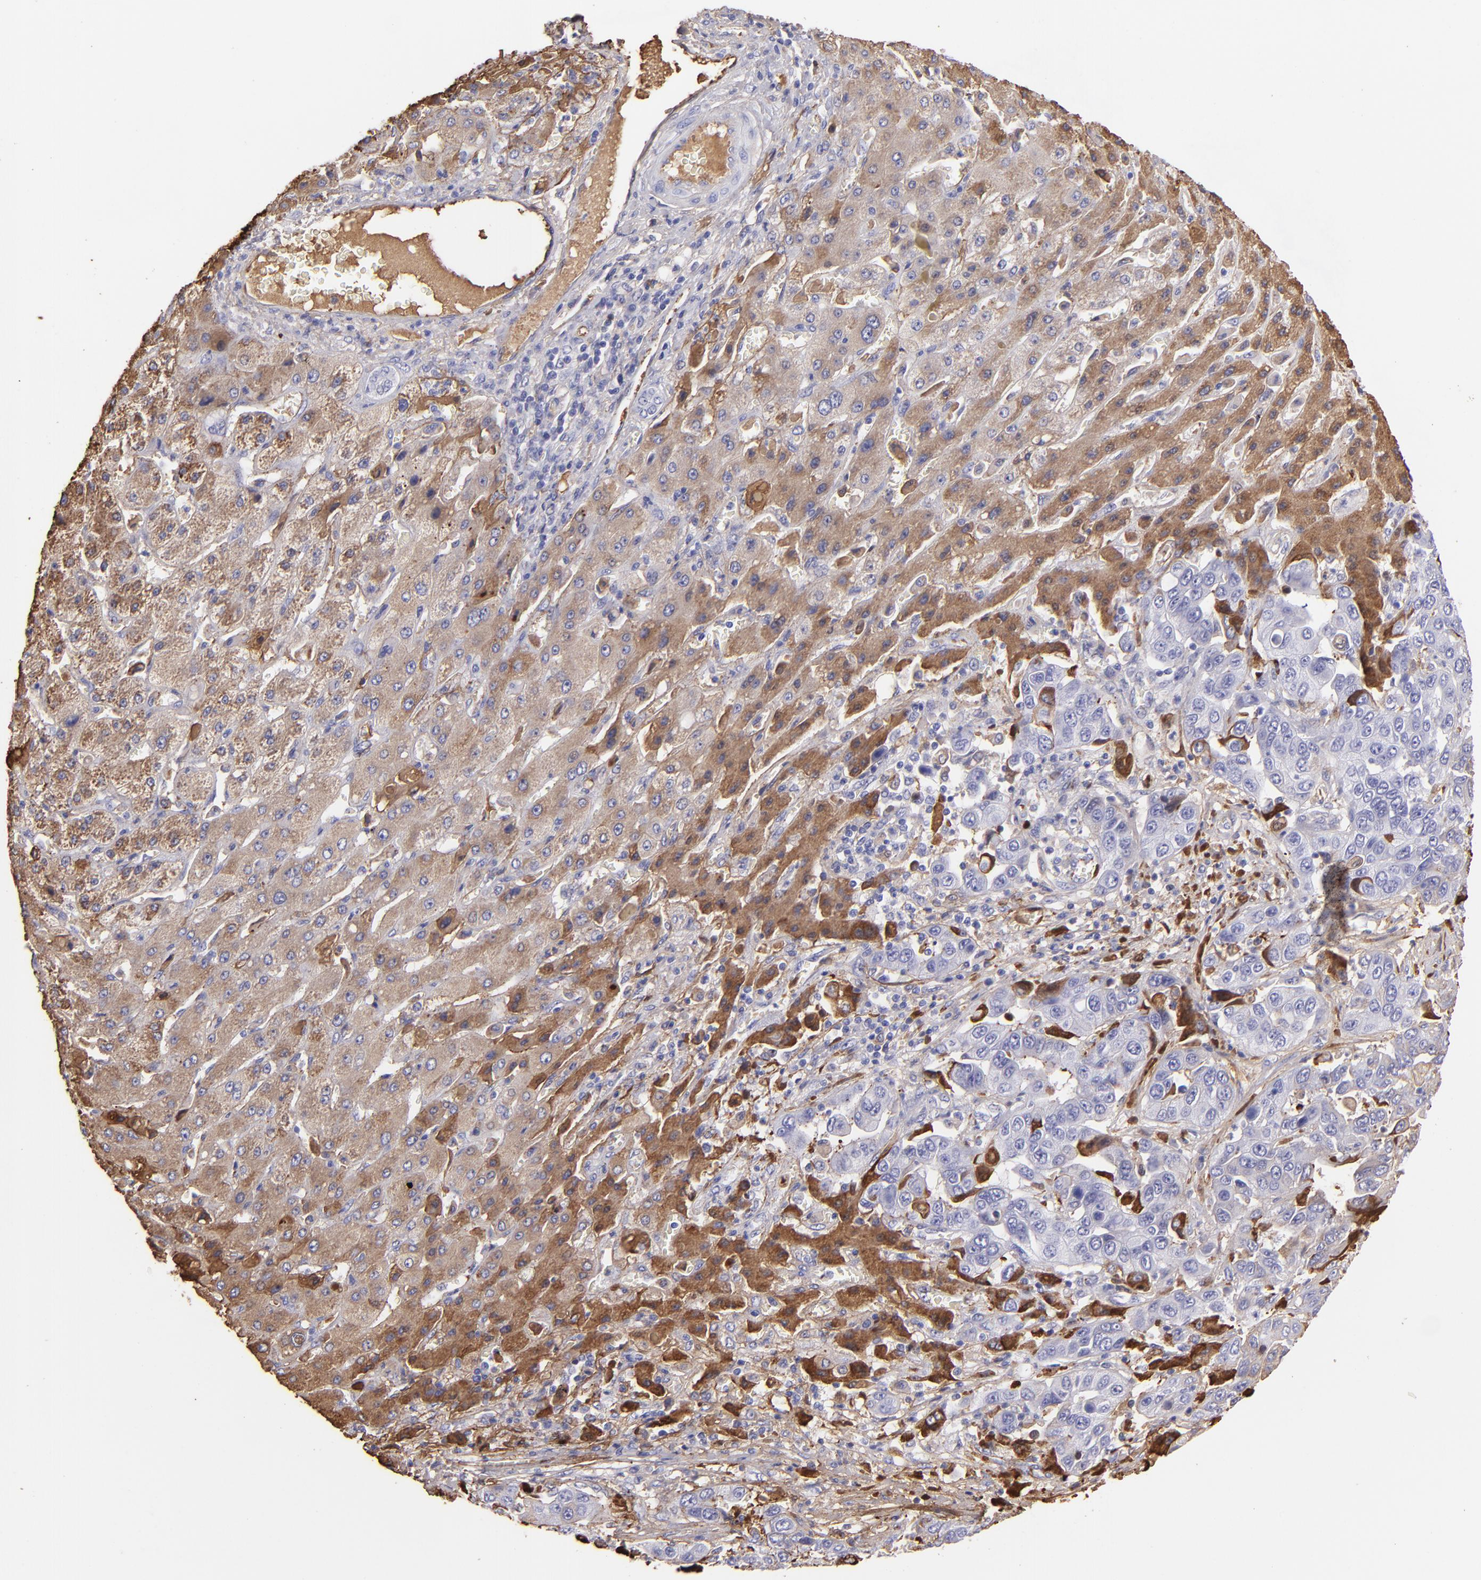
{"staining": {"intensity": "moderate", "quantity": "25%-75%", "location": "cytoplasmic/membranous"}, "tissue": "liver cancer", "cell_type": "Tumor cells", "image_type": "cancer", "snomed": [{"axis": "morphology", "description": "Cholangiocarcinoma"}, {"axis": "topography", "description": "Liver"}], "caption": "This is an image of immunohistochemistry staining of liver cancer, which shows moderate expression in the cytoplasmic/membranous of tumor cells.", "gene": "FGB", "patient": {"sex": "female", "age": 52}}